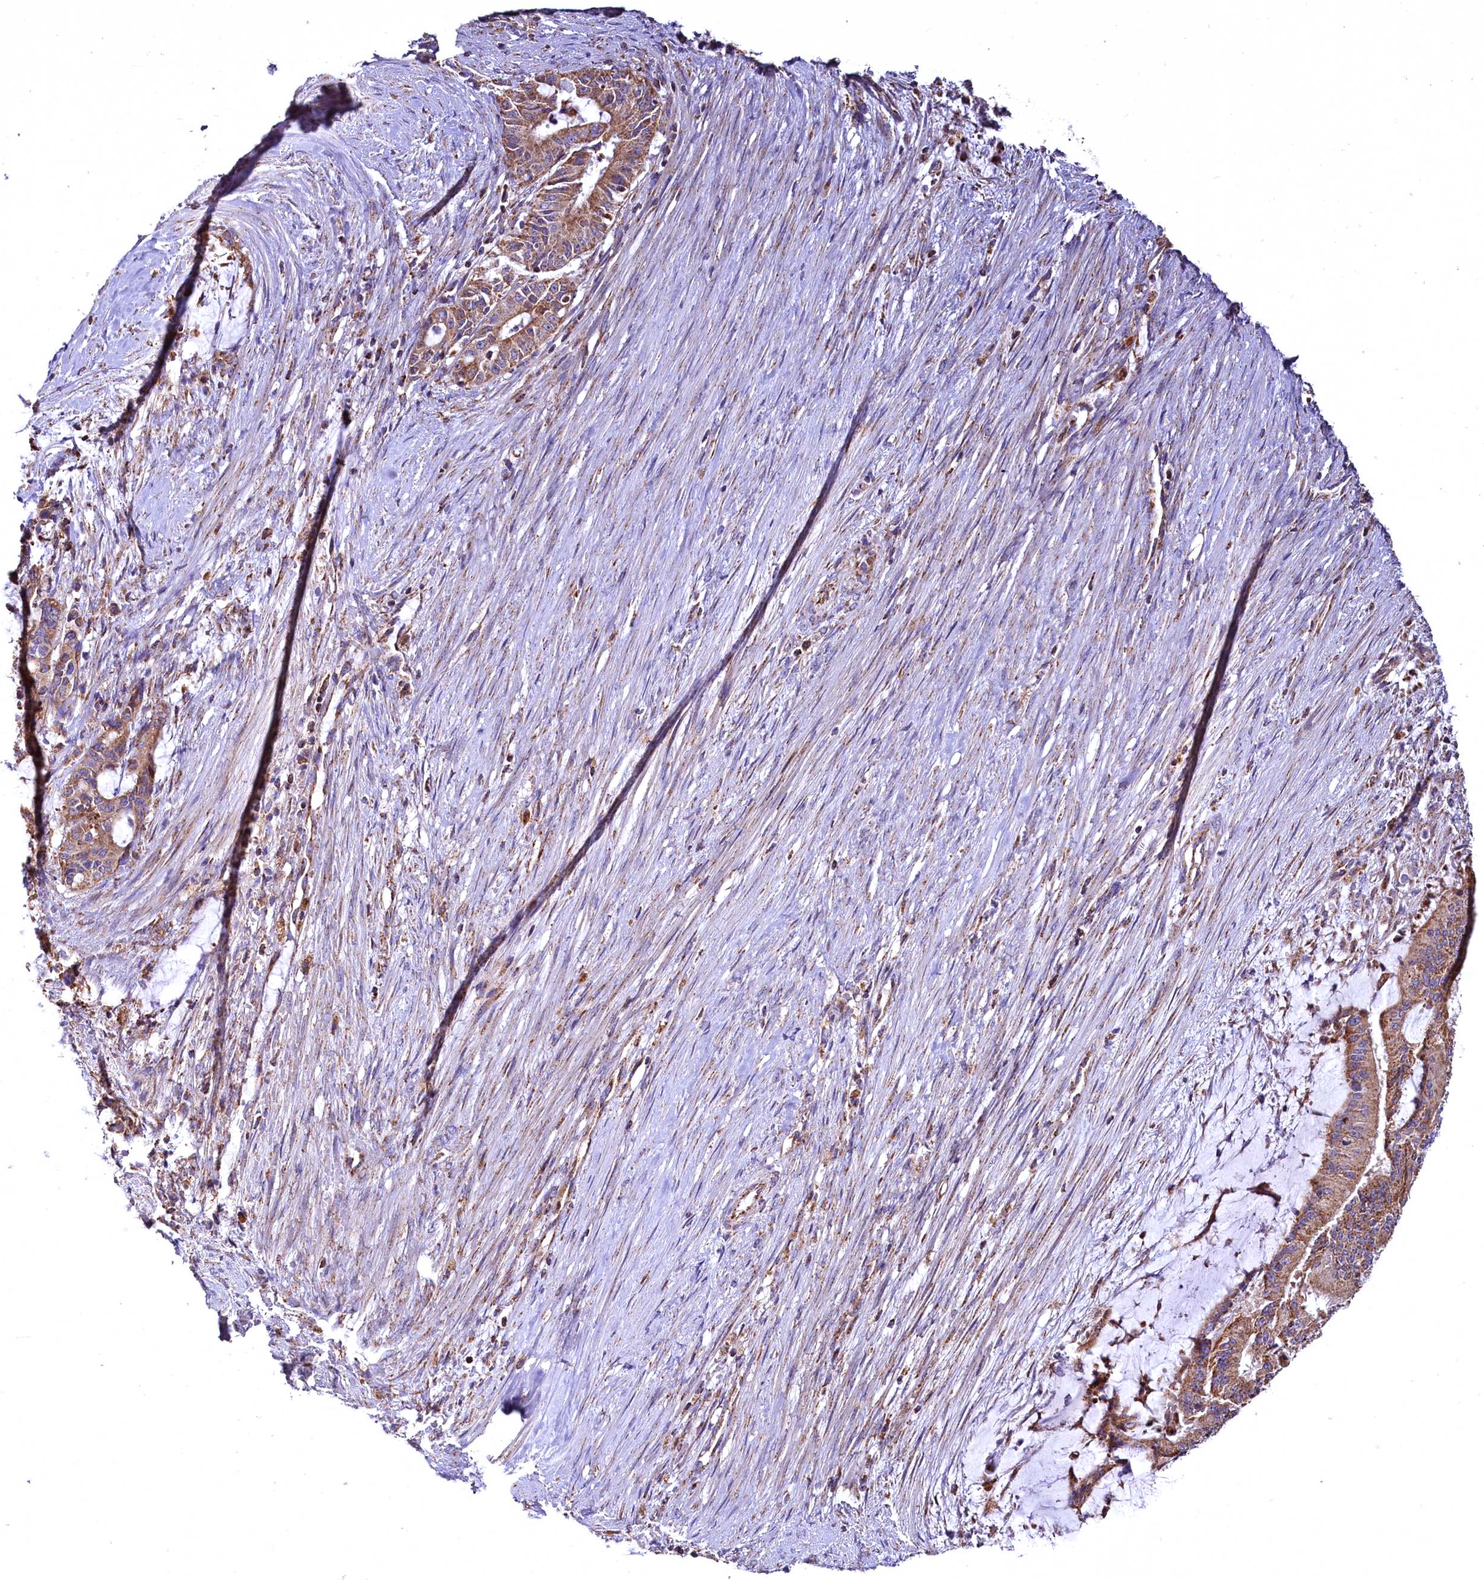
{"staining": {"intensity": "moderate", "quantity": ">75%", "location": "cytoplasmic/membranous"}, "tissue": "liver cancer", "cell_type": "Tumor cells", "image_type": "cancer", "snomed": [{"axis": "morphology", "description": "Normal tissue, NOS"}, {"axis": "morphology", "description": "Cholangiocarcinoma"}, {"axis": "topography", "description": "Liver"}, {"axis": "topography", "description": "Peripheral nerve tissue"}], "caption": "Immunohistochemistry of liver cancer (cholangiocarcinoma) exhibits medium levels of moderate cytoplasmic/membranous staining in approximately >75% of tumor cells. The protein is shown in brown color, while the nuclei are stained blue.", "gene": "NUDT15", "patient": {"sex": "female", "age": 73}}